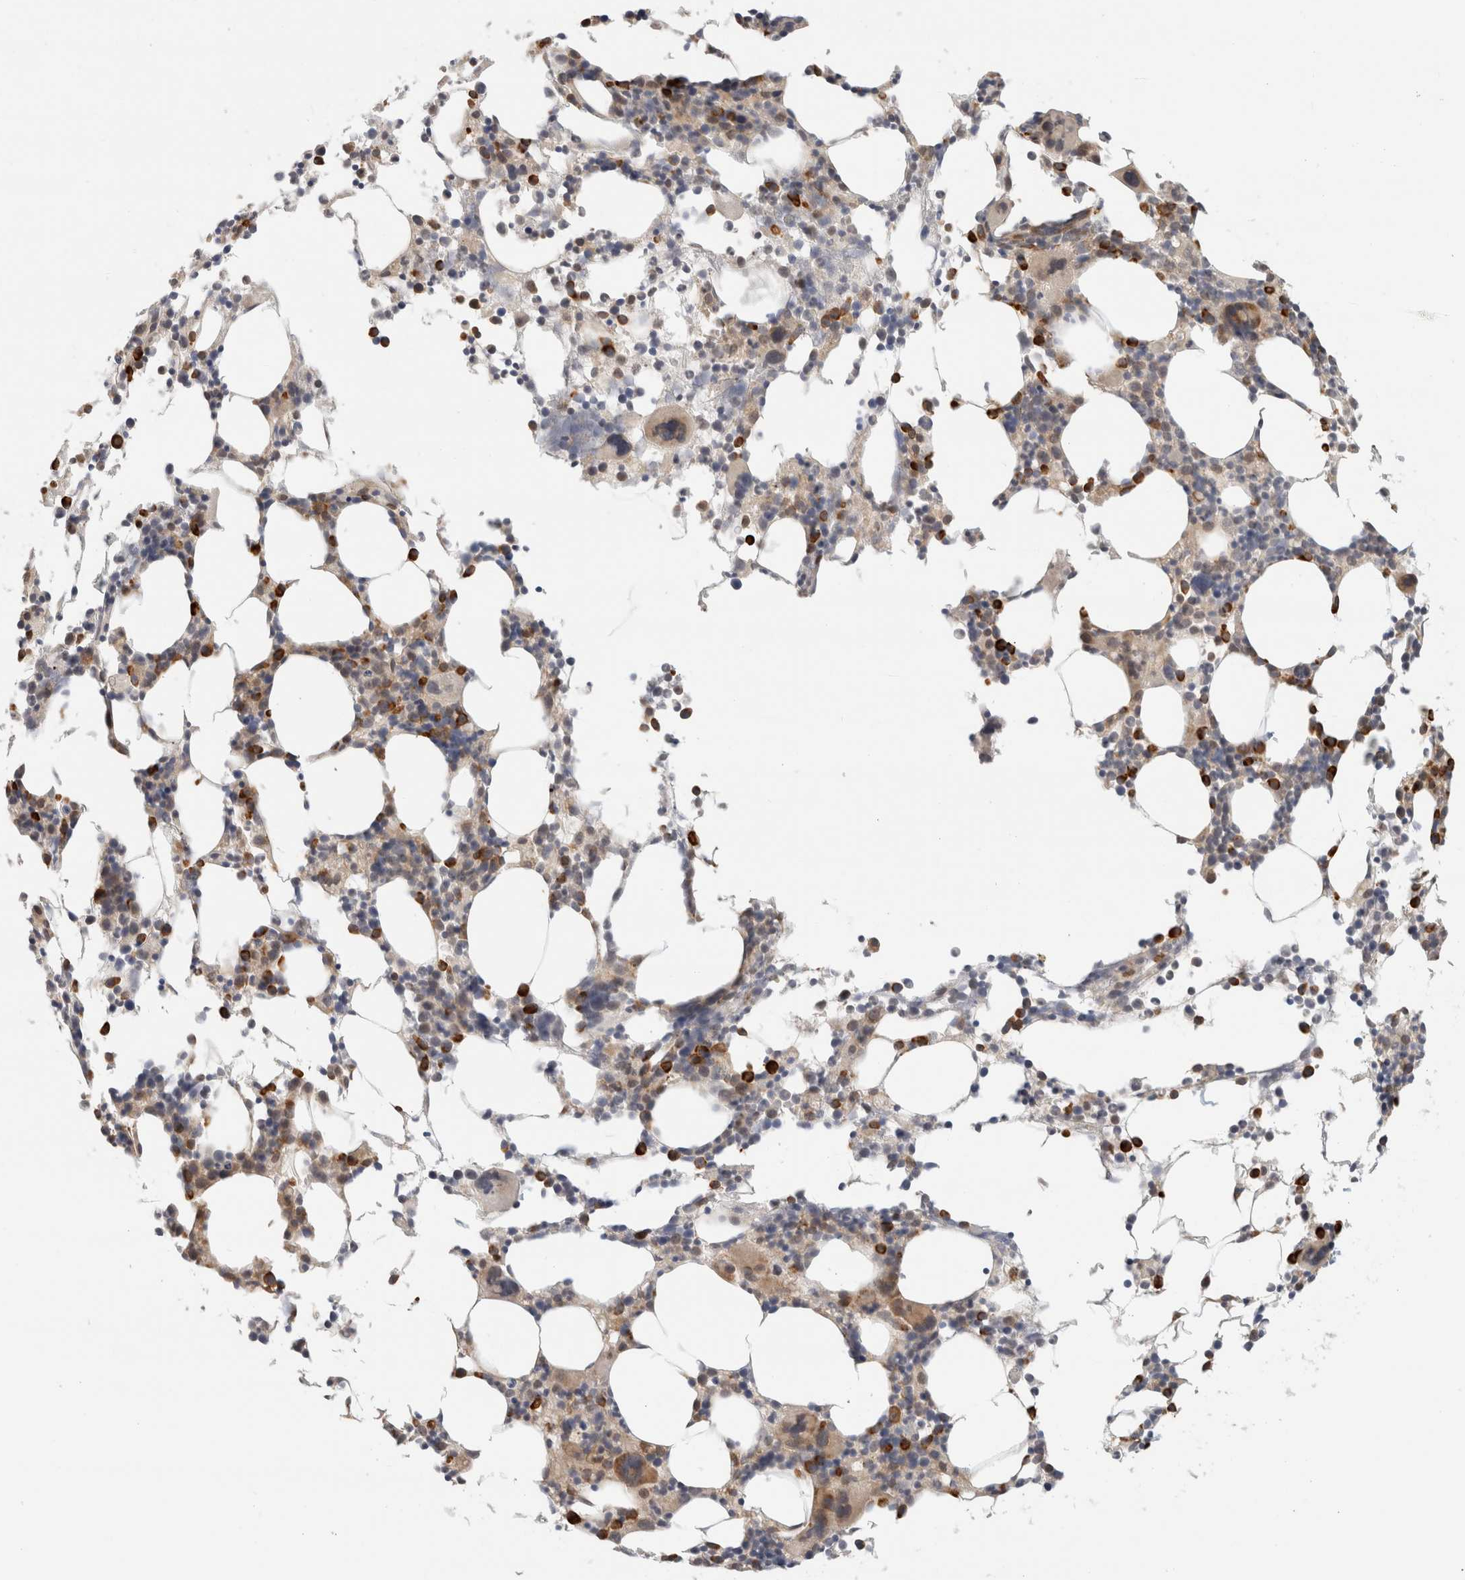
{"staining": {"intensity": "strong", "quantity": "25%-75%", "location": "cytoplasmic/membranous"}, "tissue": "bone marrow", "cell_type": "Hematopoietic cells", "image_type": "normal", "snomed": [{"axis": "morphology", "description": "Normal tissue, NOS"}, {"axis": "morphology", "description": "Inflammation, NOS"}, {"axis": "topography", "description": "Bone marrow"}], "caption": "An immunohistochemistry (IHC) photomicrograph of unremarkable tissue is shown. Protein staining in brown highlights strong cytoplasmic/membranous positivity in bone marrow within hematopoietic cells.", "gene": "HDLBP", "patient": {"sex": "male", "age": 55}}